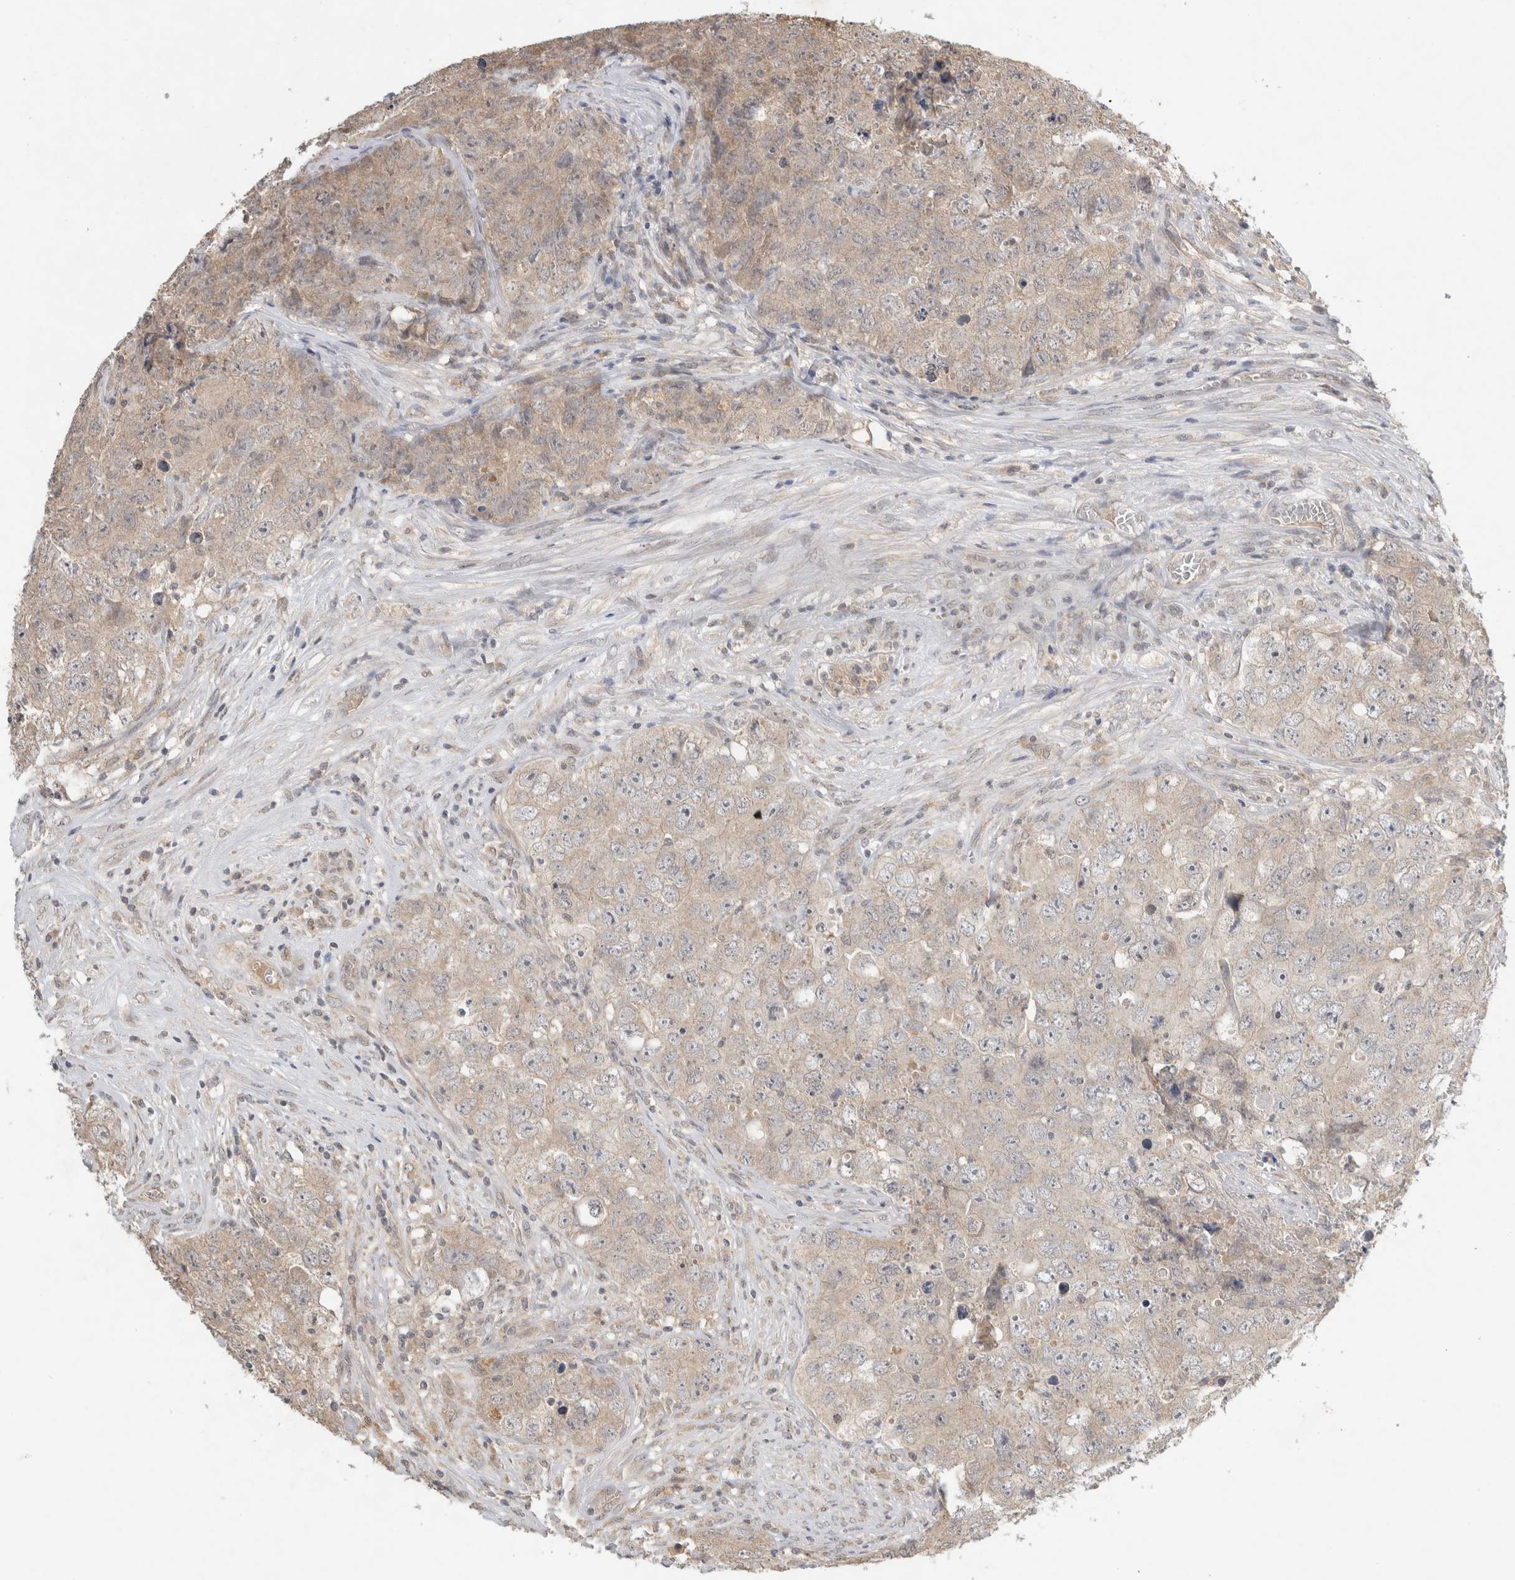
{"staining": {"intensity": "weak", "quantity": "25%-75%", "location": "cytoplasmic/membranous"}, "tissue": "testis cancer", "cell_type": "Tumor cells", "image_type": "cancer", "snomed": [{"axis": "morphology", "description": "Seminoma, NOS"}, {"axis": "morphology", "description": "Carcinoma, Embryonal, NOS"}, {"axis": "topography", "description": "Testis"}], "caption": "Protein staining of testis cancer (embryonal carcinoma) tissue shows weak cytoplasmic/membranous expression in about 25%-75% of tumor cells.", "gene": "LOXL2", "patient": {"sex": "male", "age": 43}}